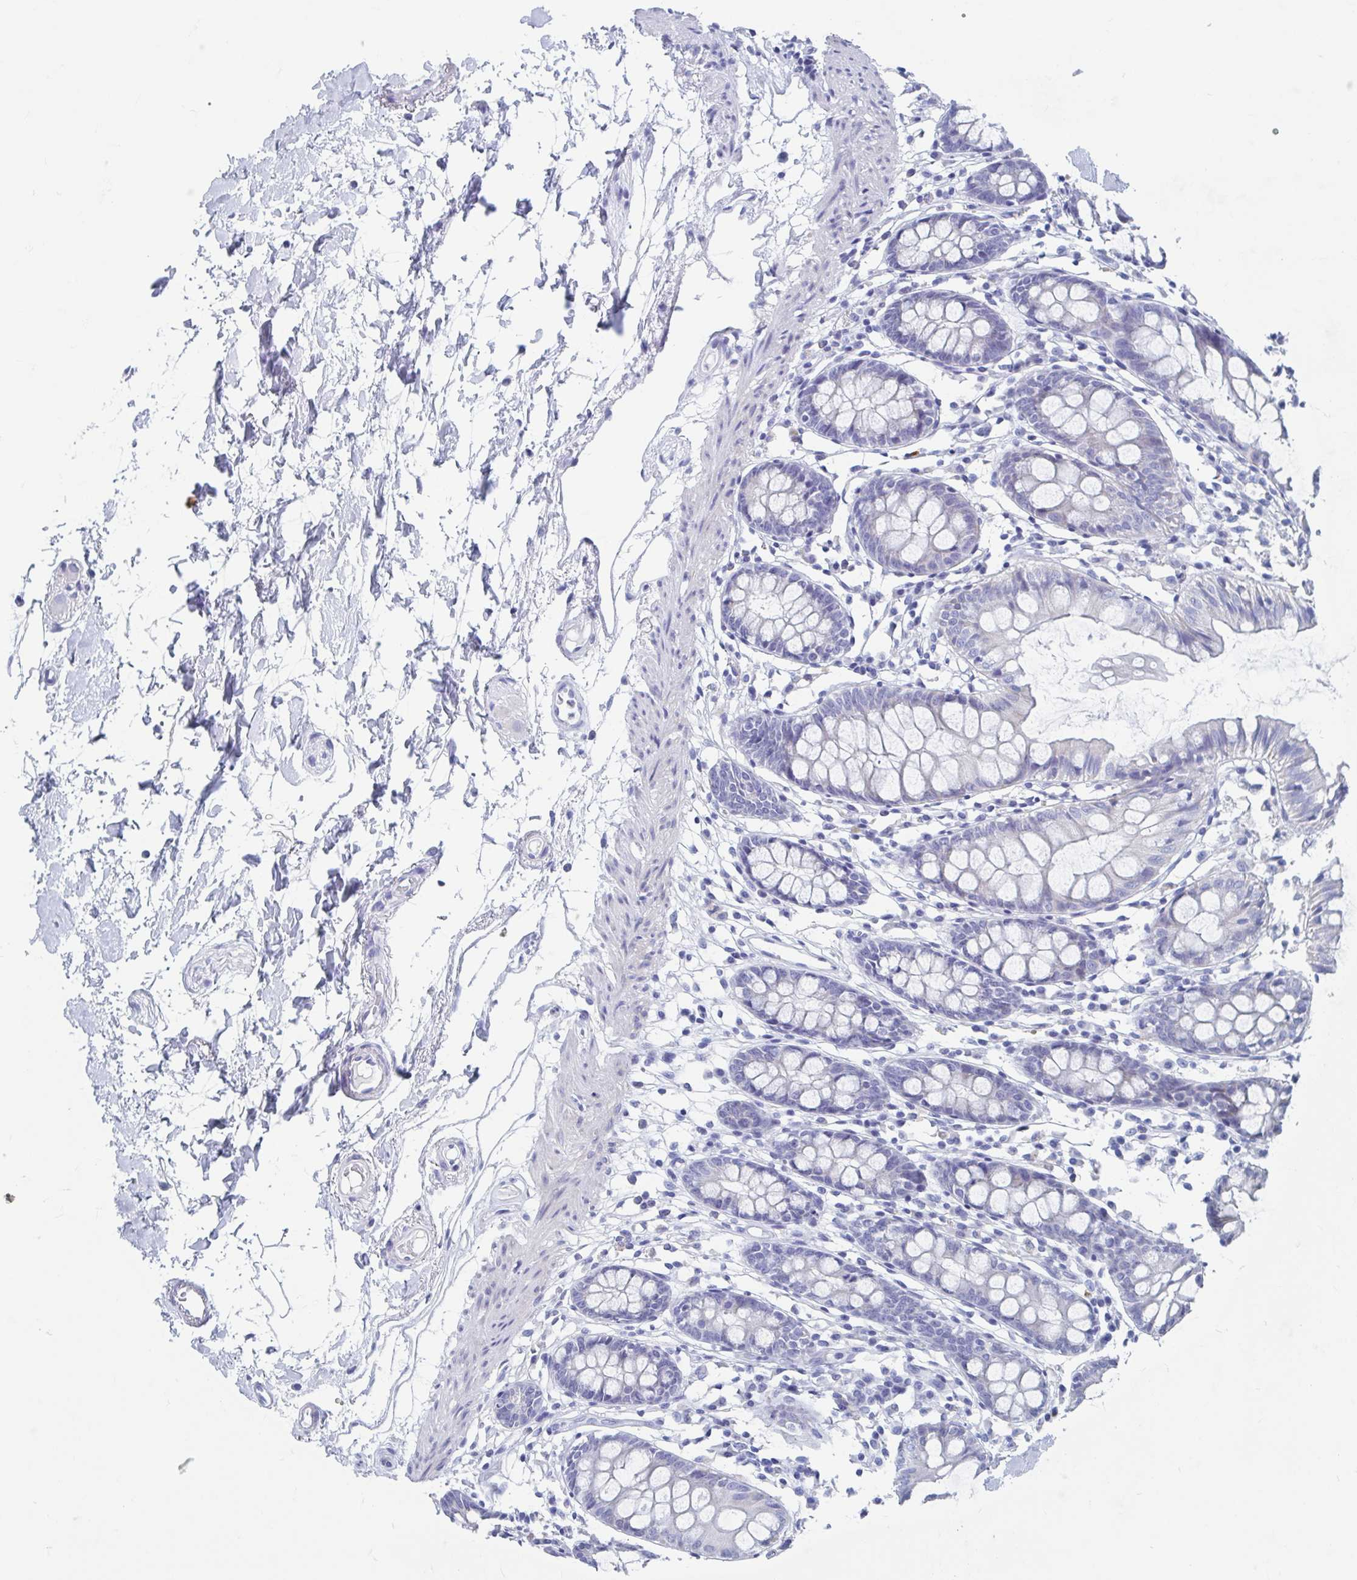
{"staining": {"intensity": "negative", "quantity": "none", "location": "none"}, "tissue": "colon", "cell_type": "Endothelial cells", "image_type": "normal", "snomed": [{"axis": "morphology", "description": "Normal tissue, NOS"}, {"axis": "topography", "description": "Colon"}], "caption": "DAB immunohistochemical staining of benign colon demonstrates no significant positivity in endothelial cells.", "gene": "SHCBP1L", "patient": {"sex": "female", "age": 84}}